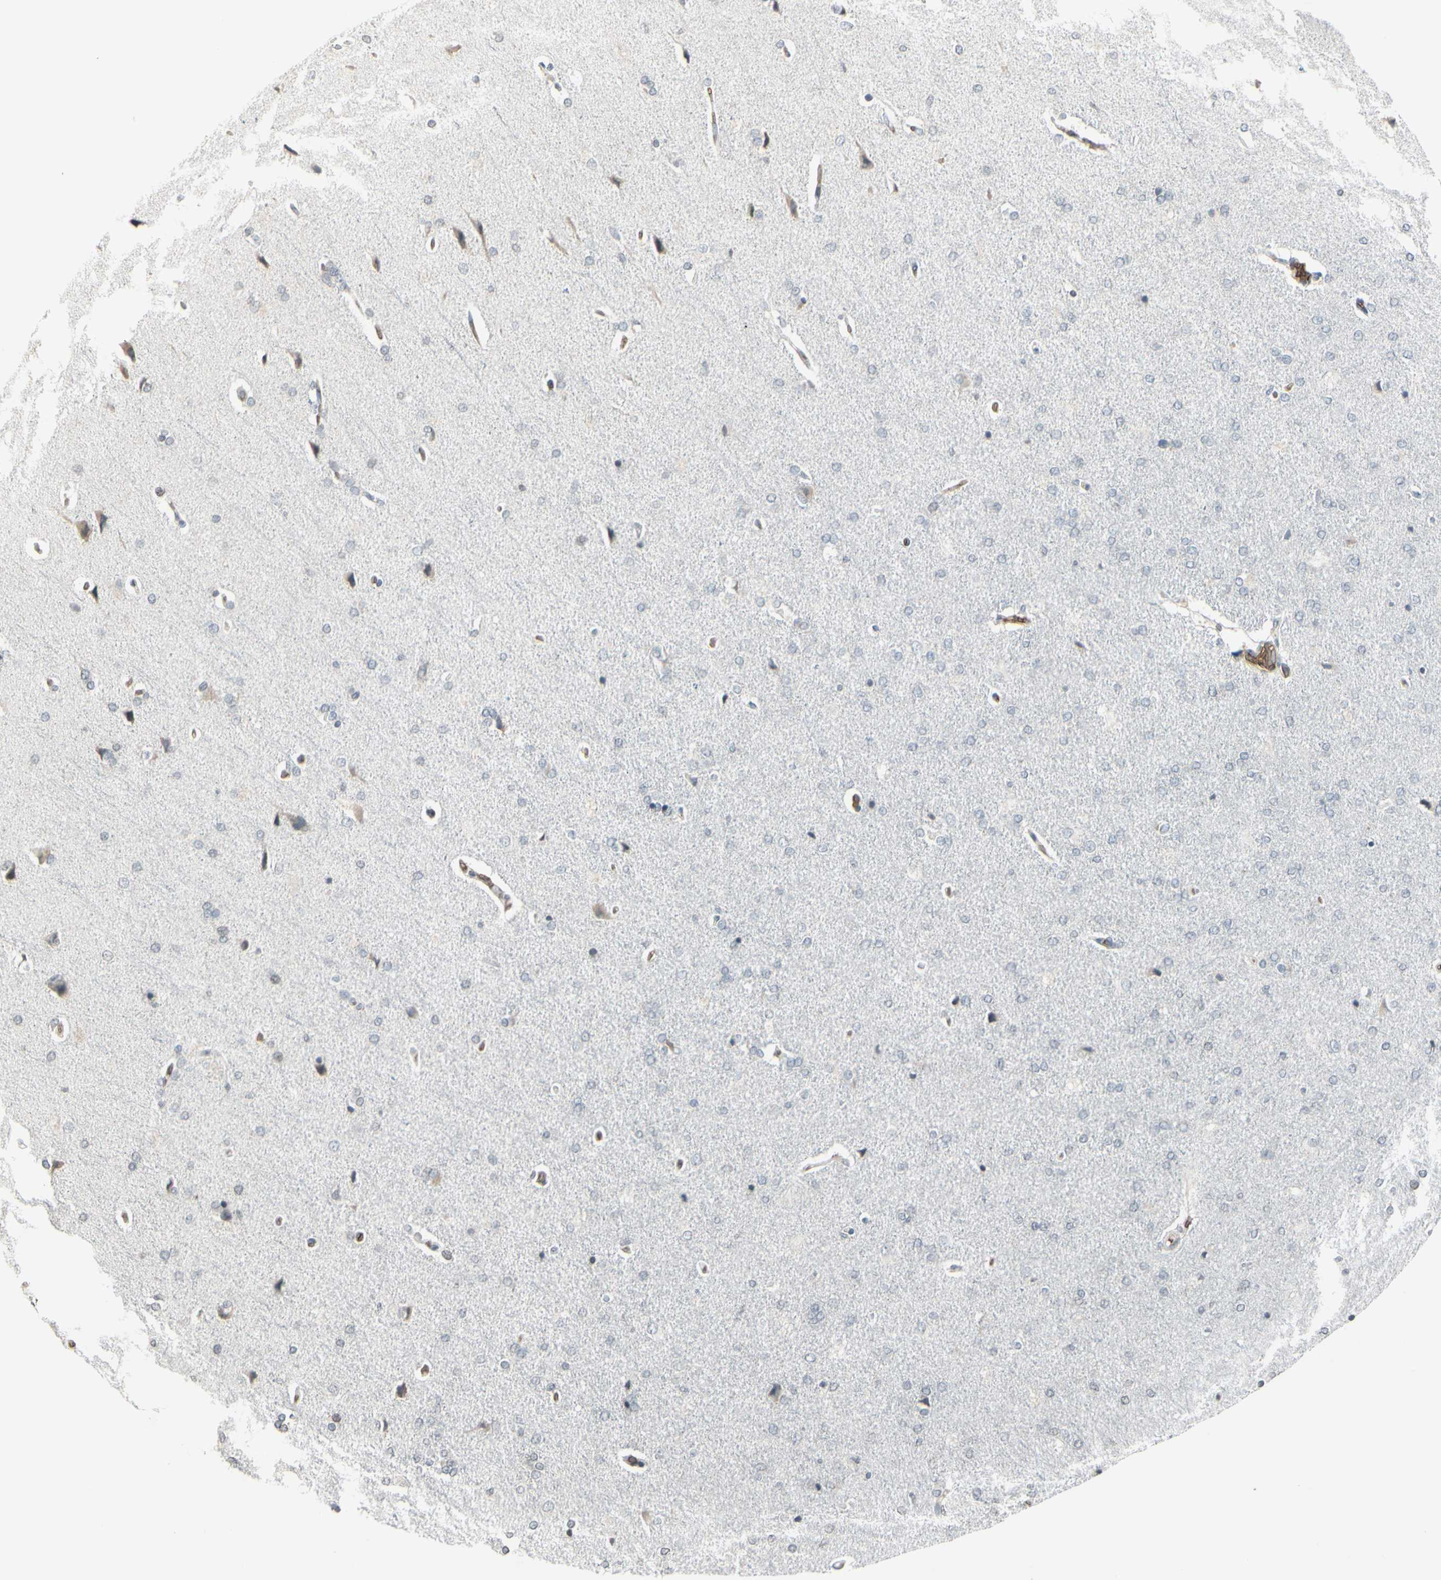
{"staining": {"intensity": "weak", "quantity": ">75%", "location": "cytoplasmic/membranous"}, "tissue": "cerebral cortex", "cell_type": "Endothelial cells", "image_type": "normal", "snomed": [{"axis": "morphology", "description": "Normal tissue, NOS"}, {"axis": "topography", "description": "Cerebral cortex"}], "caption": "Benign cerebral cortex exhibits weak cytoplasmic/membranous staining in approximately >75% of endothelial cells (brown staining indicates protein expression, while blue staining denotes nuclei)..", "gene": "GYPC", "patient": {"sex": "male", "age": 62}}